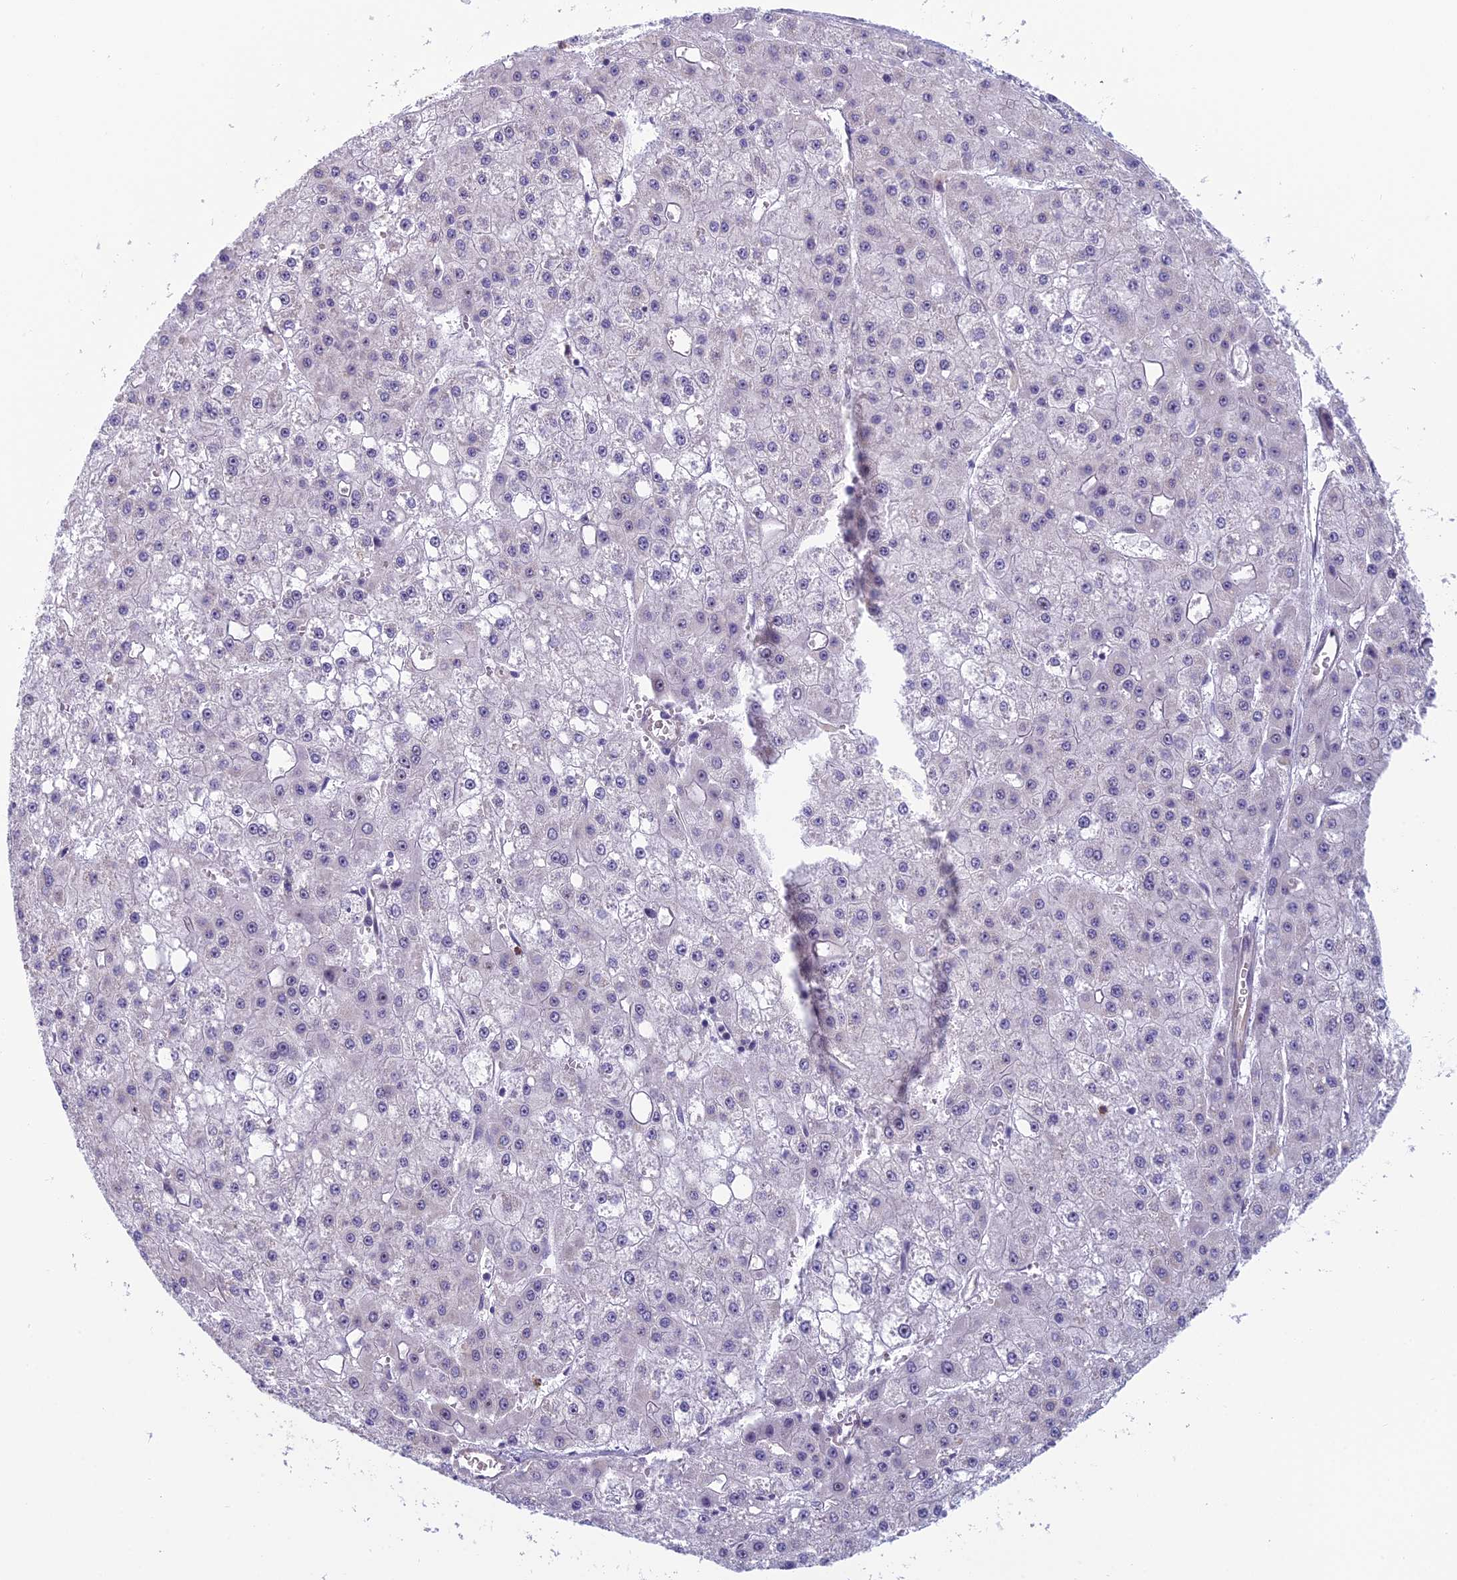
{"staining": {"intensity": "negative", "quantity": "none", "location": "none"}, "tissue": "liver cancer", "cell_type": "Tumor cells", "image_type": "cancer", "snomed": [{"axis": "morphology", "description": "Carcinoma, Hepatocellular, NOS"}, {"axis": "topography", "description": "Liver"}], "caption": "Immunohistochemical staining of liver hepatocellular carcinoma demonstrates no significant staining in tumor cells.", "gene": "NOC2L", "patient": {"sex": "male", "age": 47}}